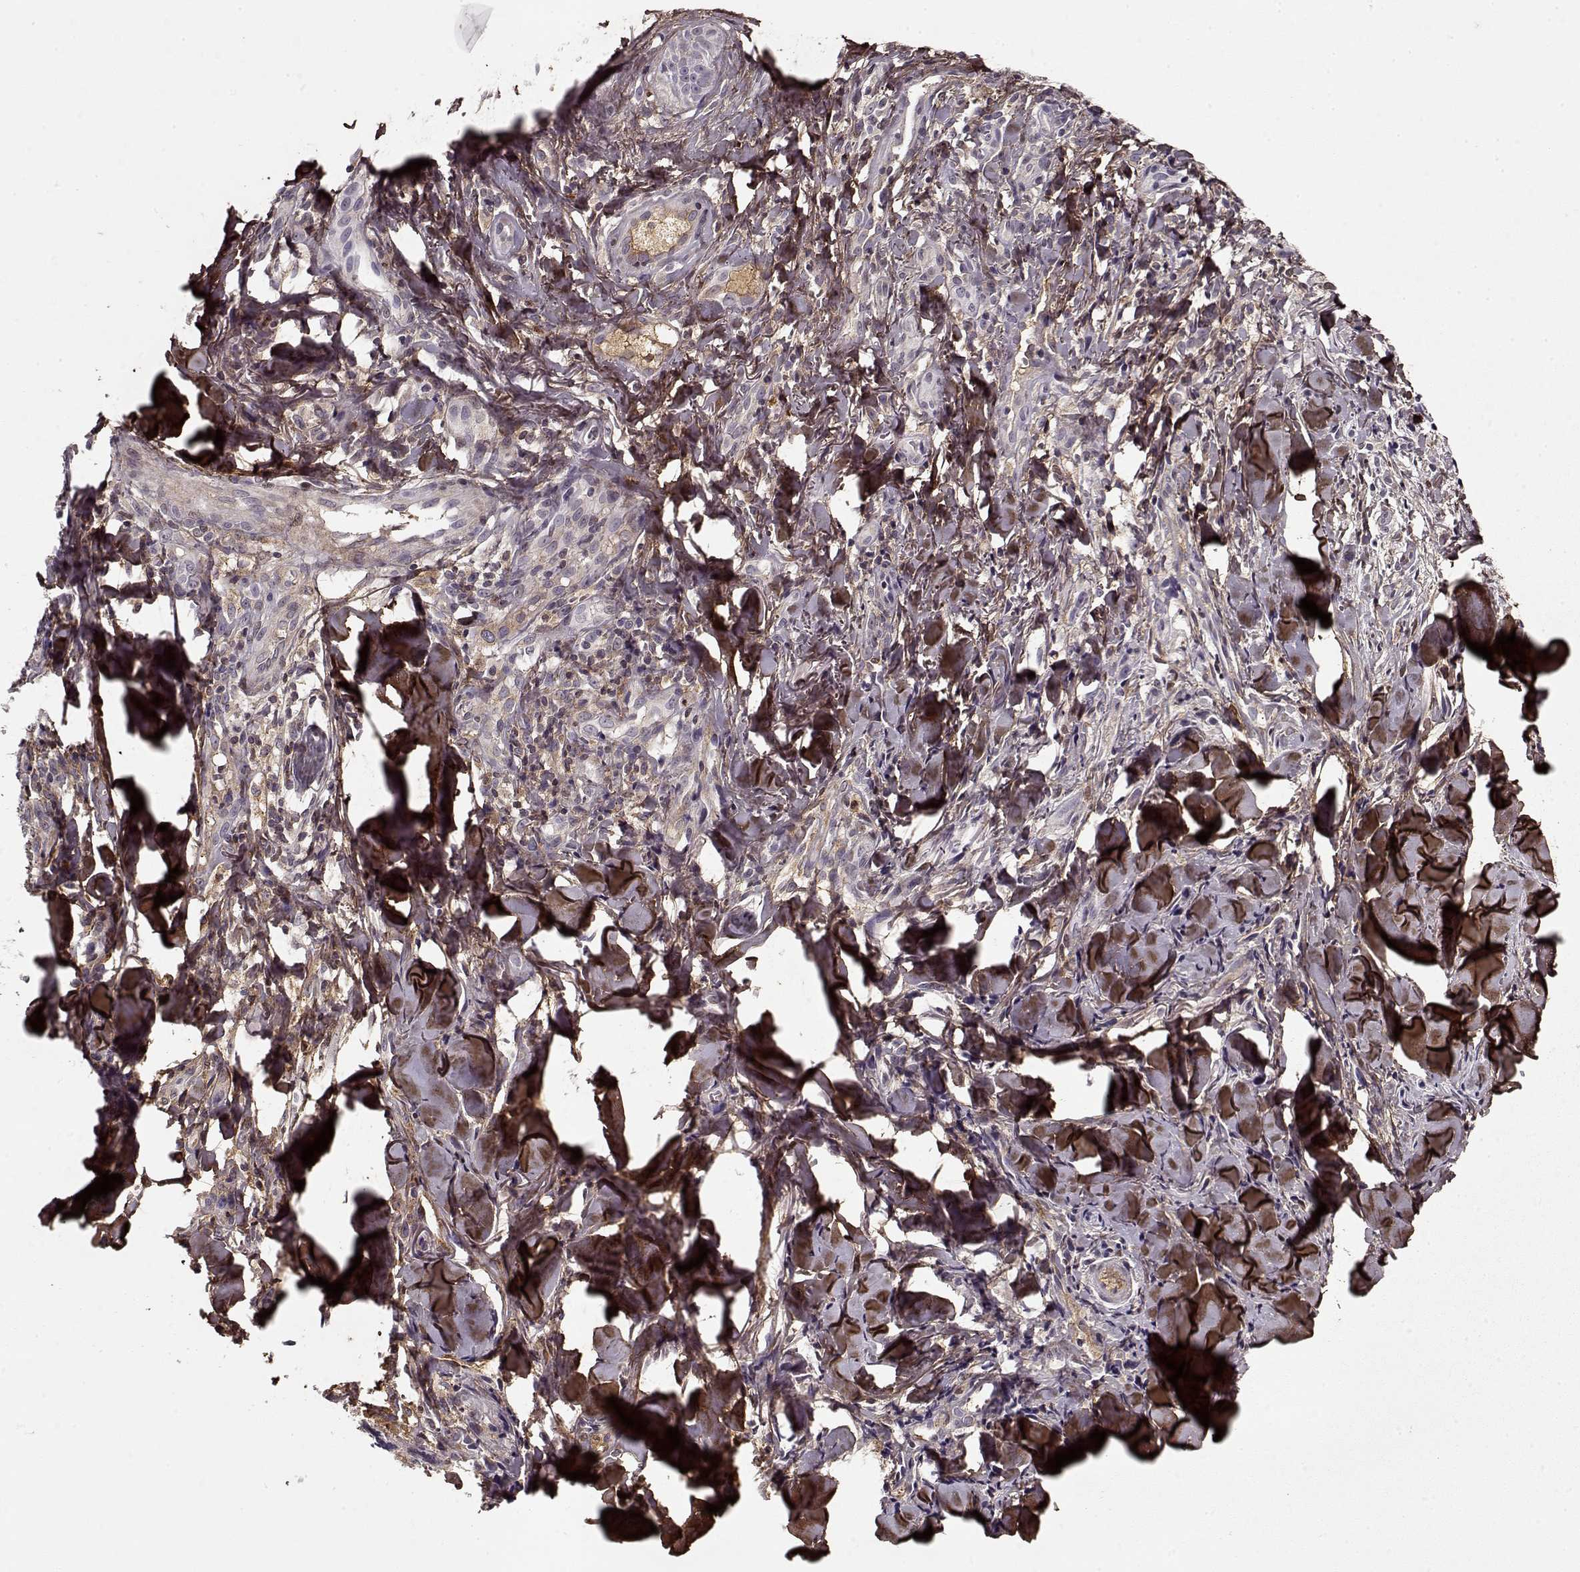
{"staining": {"intensity": "negative", "quantity": "none", "location": "none"}, "tissue": "melanoma", "cell_type": "Tumor cells", "image_type": "cancer", "snomed": [{"axis": "morphology", "description": "Malignant melanoma, NOS"}, {"axis": "topography", "description": "Skin"}], "caption": "Tumor cells show no significant expression in melanoma.", "gene": "LUM", "patient": {"sex": "male", "age": 67}}